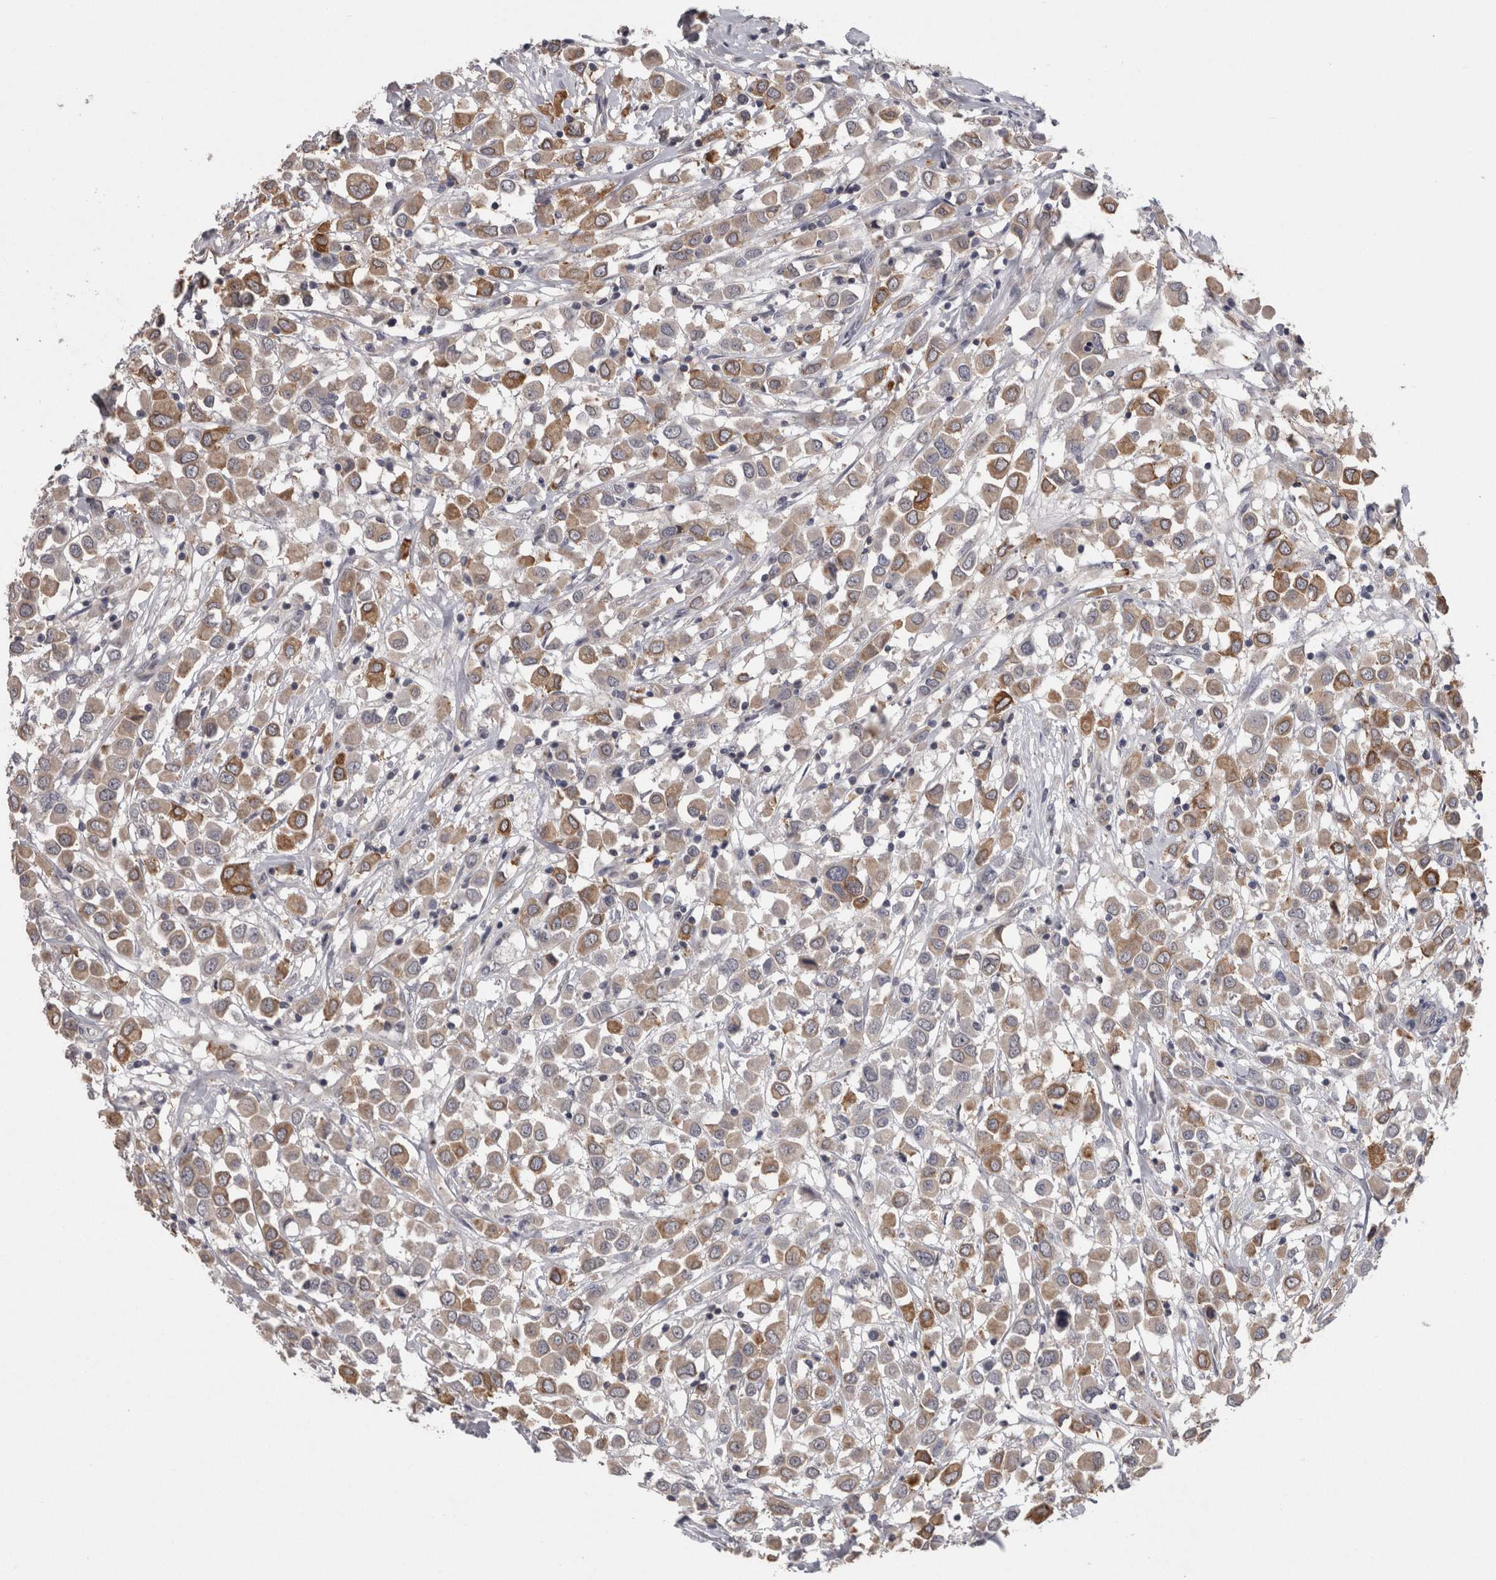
{"staining": {"intensity": "moderate", "quantity": ">75%", "location": "cytoplasmic/membranous"}, "tissue": "breast cancer", "cell_type": "Tumor cells", "image_type": "cancer", "snomed": [{"axis": "morphology", "description": "Duct carcinoma"}, {"axis": "topography", "description": "Breast"}], "caption": "Human breast cancer (intraductal carcinoma) stained with a brown dye displays moderate cytoplasmic/membranous positive expression in about >75% of tumor cells.", "gene": "PON3", "patient": {"sex": "female", "age": 61}}